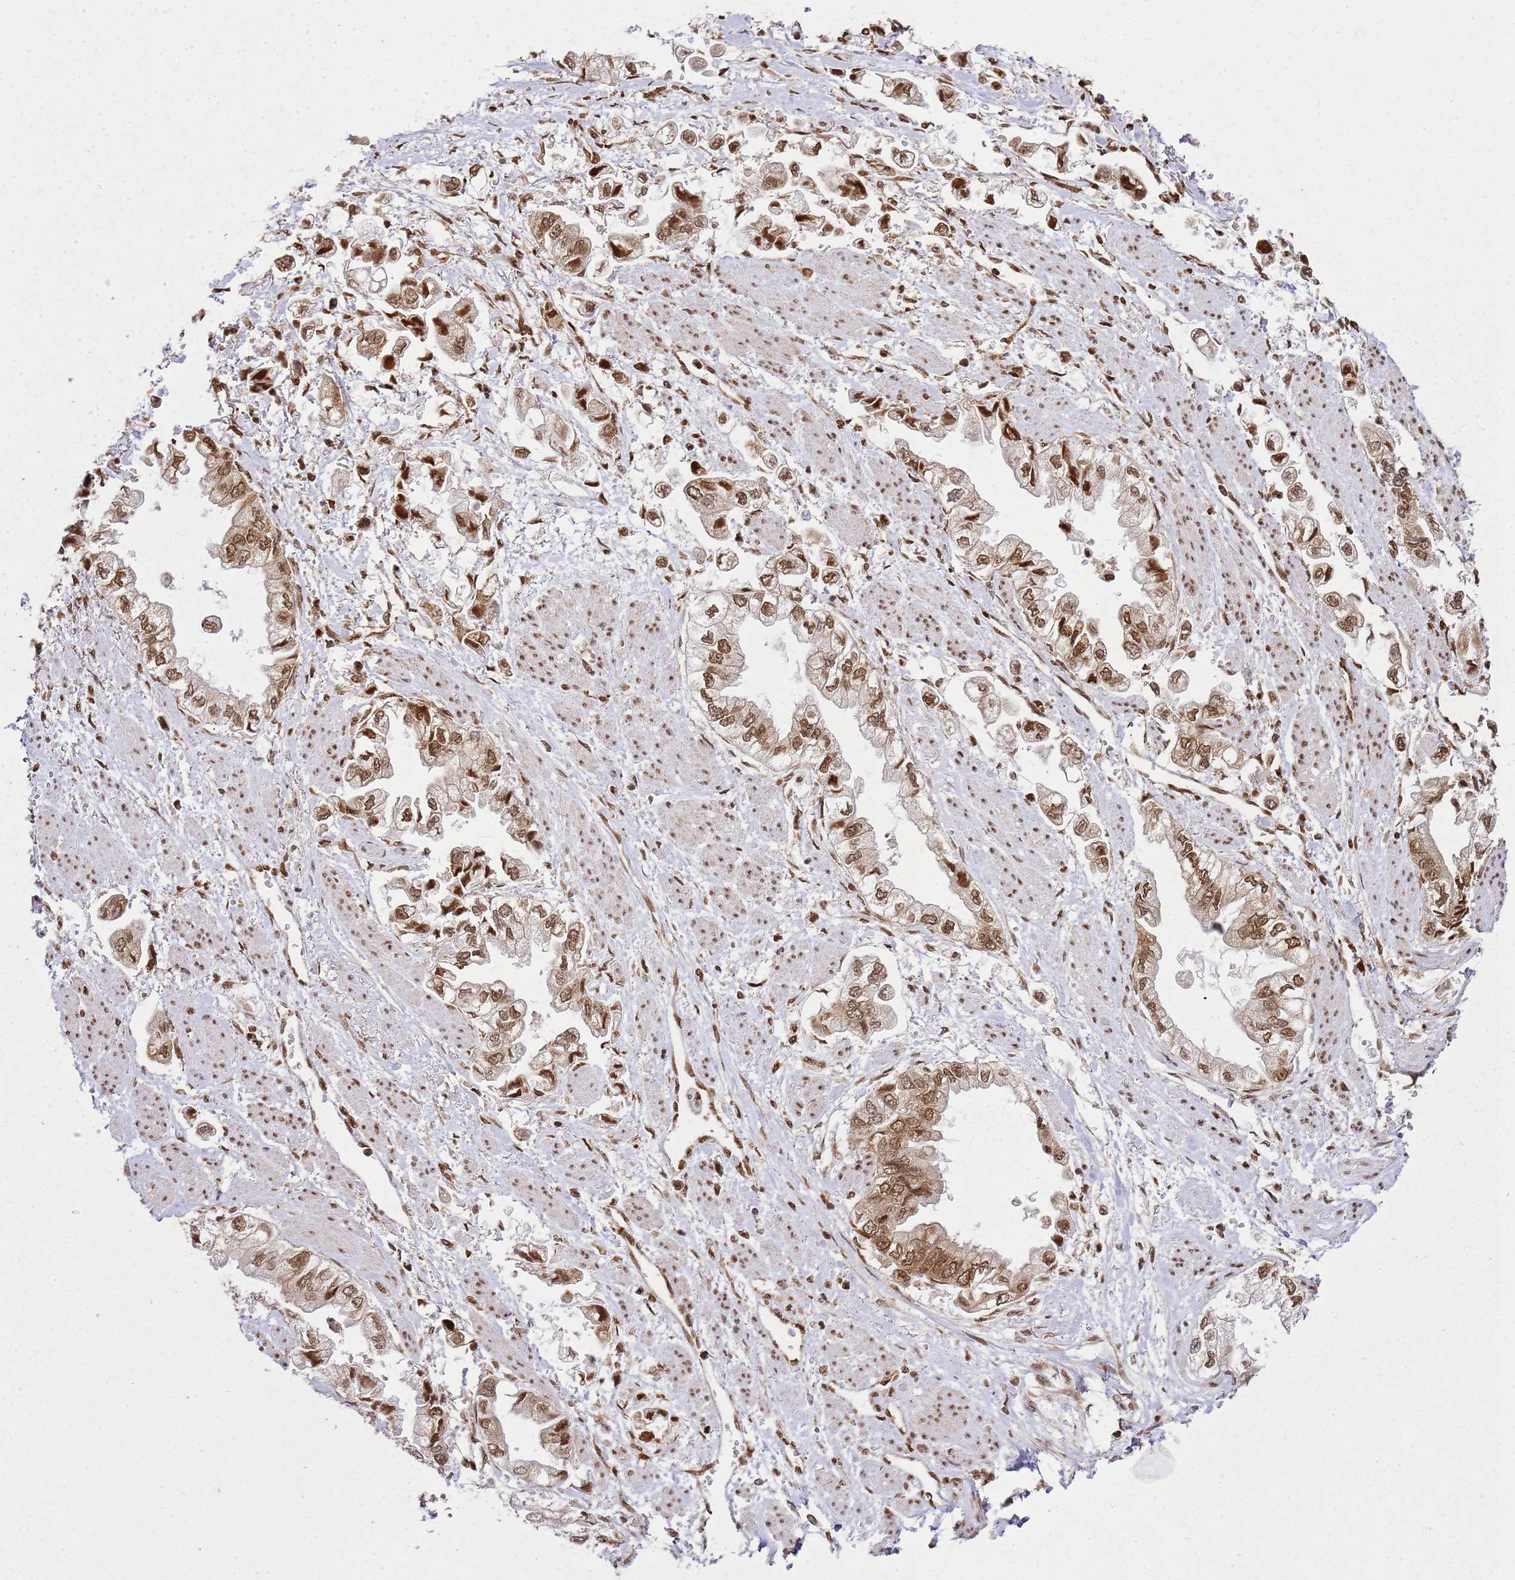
{"staining": {"intensity": "moderate", "quantity": ">75%", "location": "nuclear"}, "tissue": "stomach cancer", "cell_type": "Tumor cells", "image_type": "cancer", "snomed": [{"axis": "morphology", "description": "Adenocarcinoma, NOS"}, {"axis": "topography", "description": "Stomach"}], "caption": "Immunohistochemistry micrograph of neoplastic tissue: human stomach cancer stained using immunohistochemistry (IHC) reveals medium levels of moderate protein expression localized specifically in the nuclear of tumor cells, appearing as a nuclear brown color.", "gene": "APEX1", "patient": {"sex": "male", "age": 62}}